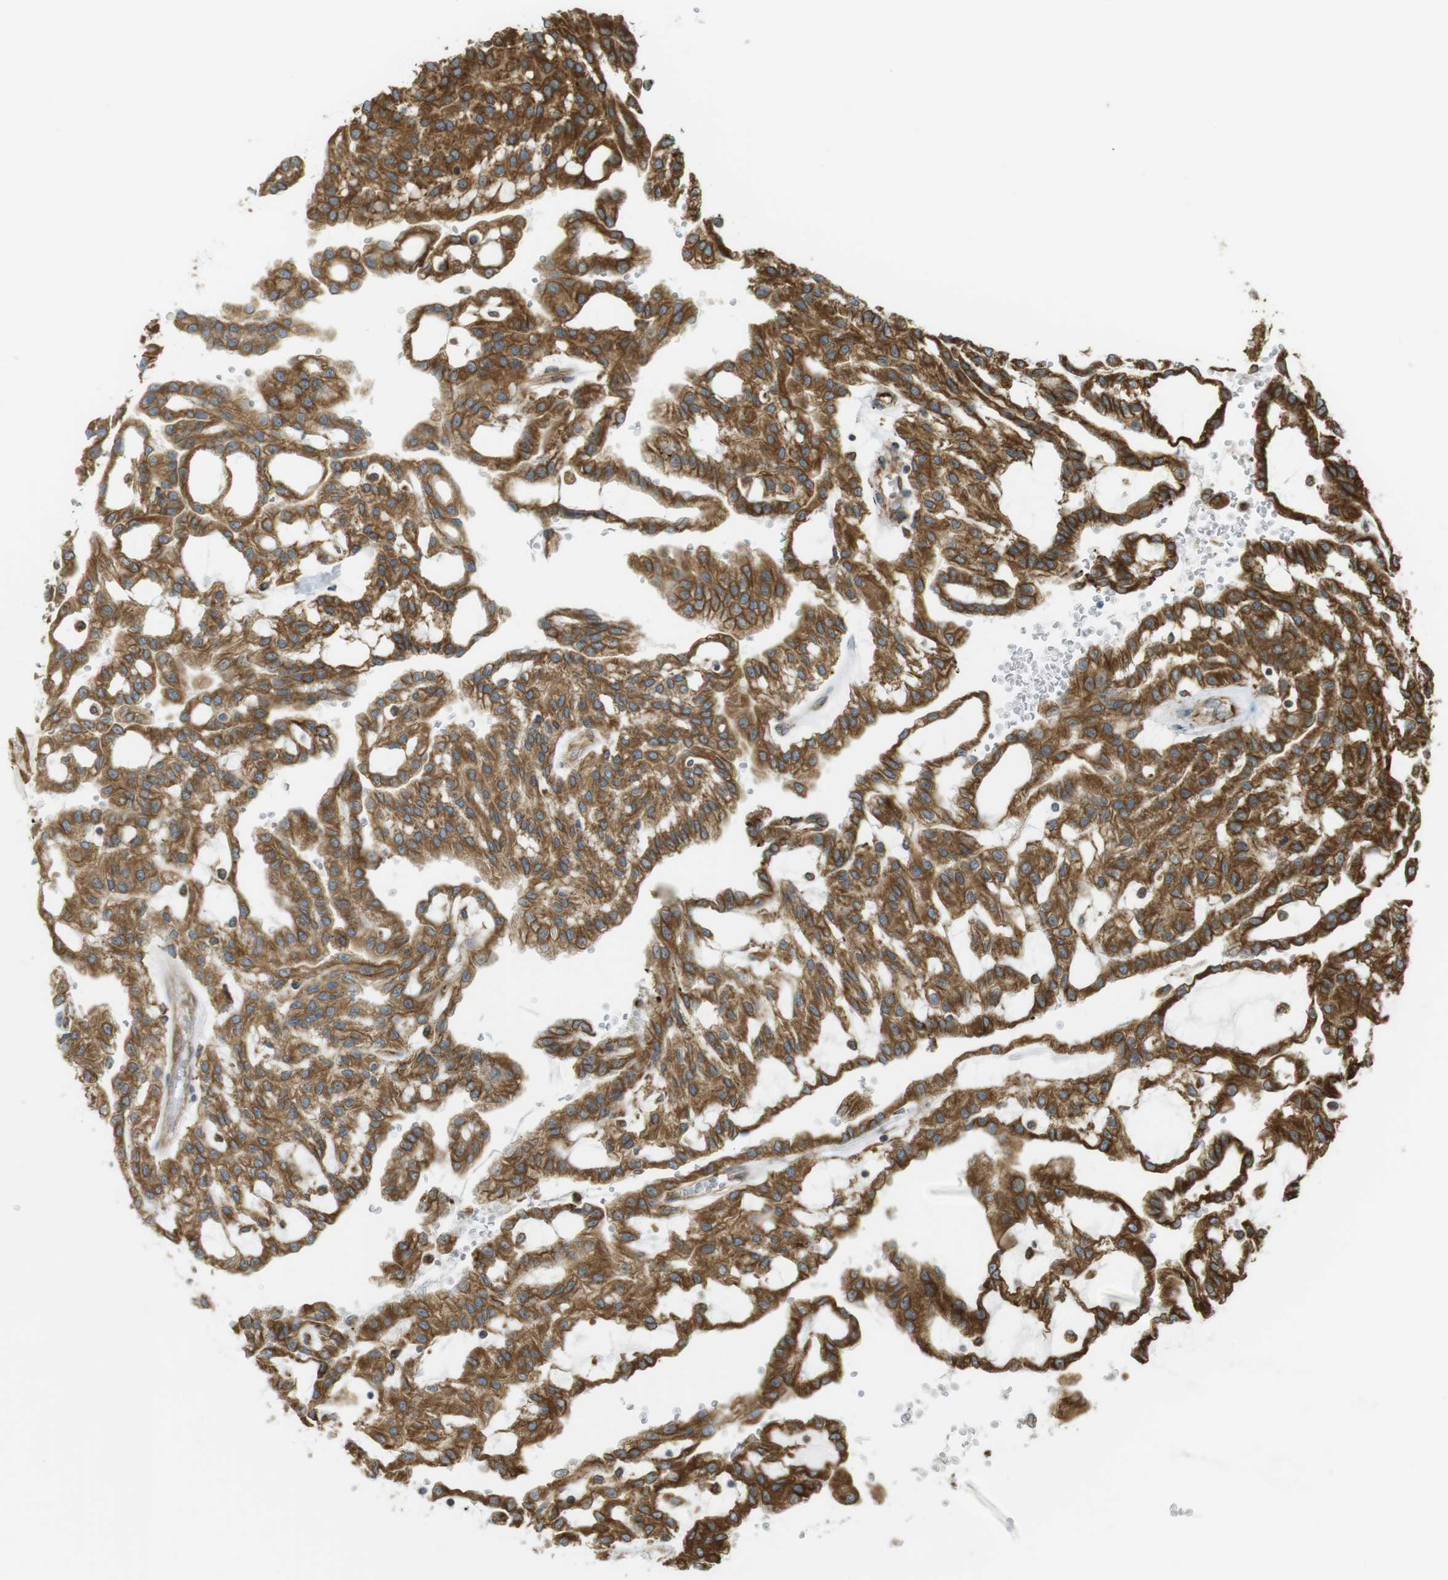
{"staining": {"intensity": "moderate", "quantity": ">75%", "location": "cytoplasmic/membranous"}, "tissue": "renal cancer", "cell_type": "Tumor cells", "image_type": "cancer", "snomed": [{"axis": "morphology", "description": "Adenocarcinoma, NOS"}, {"axis": "topography", "description": "Kidney"}], "caption": "Renal cancer (adenocarcinoma) tissue shows moderate cytoplasmic/membranous expression in approximately >75% of tumor cells", "gene": "MBOAT2", "patient": {"sex": "male", "age": 63}}